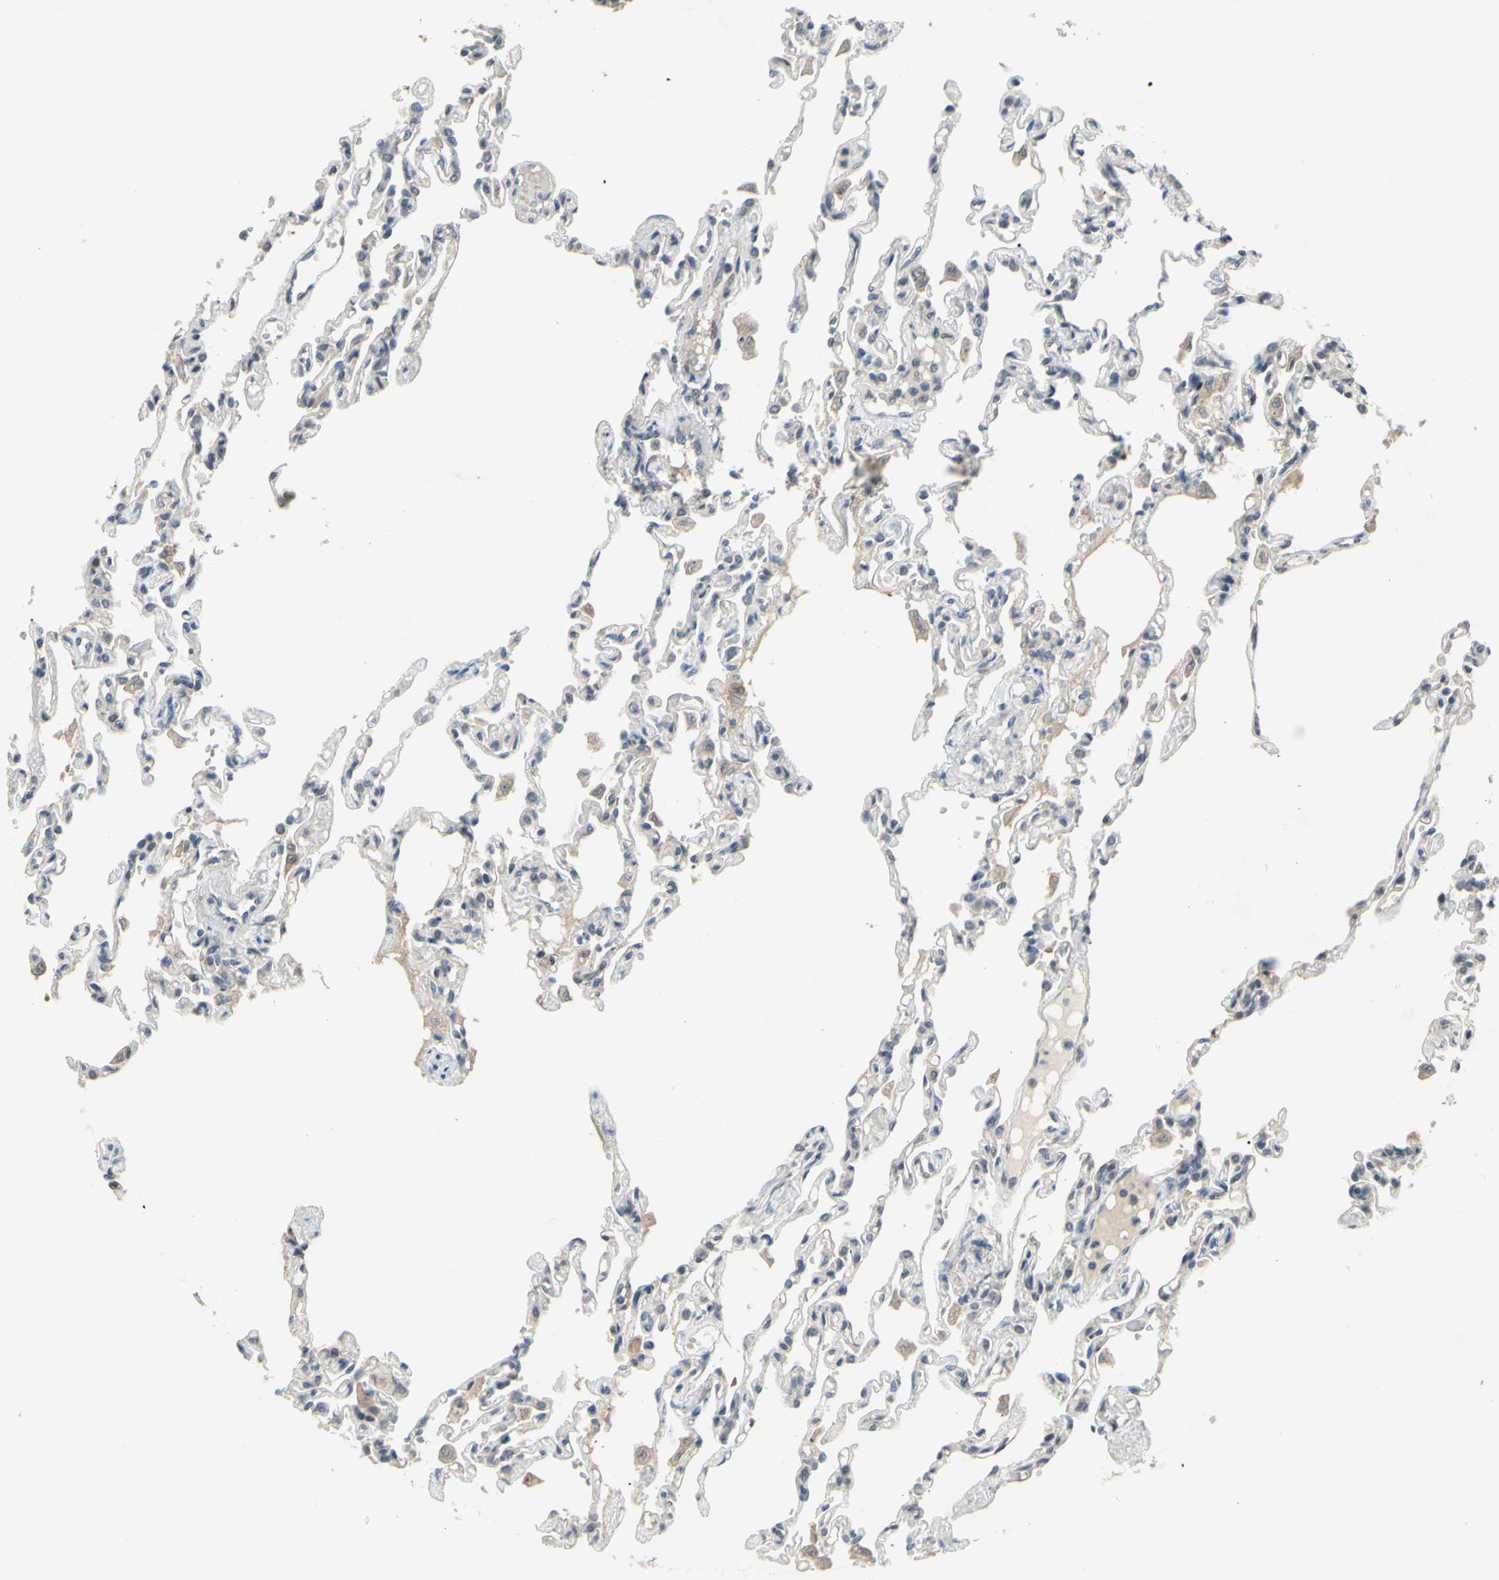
{"staining": {"intensity": "negative", "quantity": "none", "location": "none"}, "tissue": "lung", "cell_type": "Alveolar cells", "image_type": "normal", "snomed": [{"axis": "morphology", "description": "Normal tissue, NOS"}, {"axis": "topography", "description": "Lung"}], "caption": "Immunohistochemistry histopathology image of unremarkable lung: human lung stained with DAB (3,3'-diaminobenzidine) displays no significant protein staining in alveolar cells. (DAB (3,3'-diaminobenzidine) immunohistochemistry (IHC) visualized using brightfield microscopy, high magnification).", "gene": "ALK", "patient": {"sex": "male", "age": 21}}